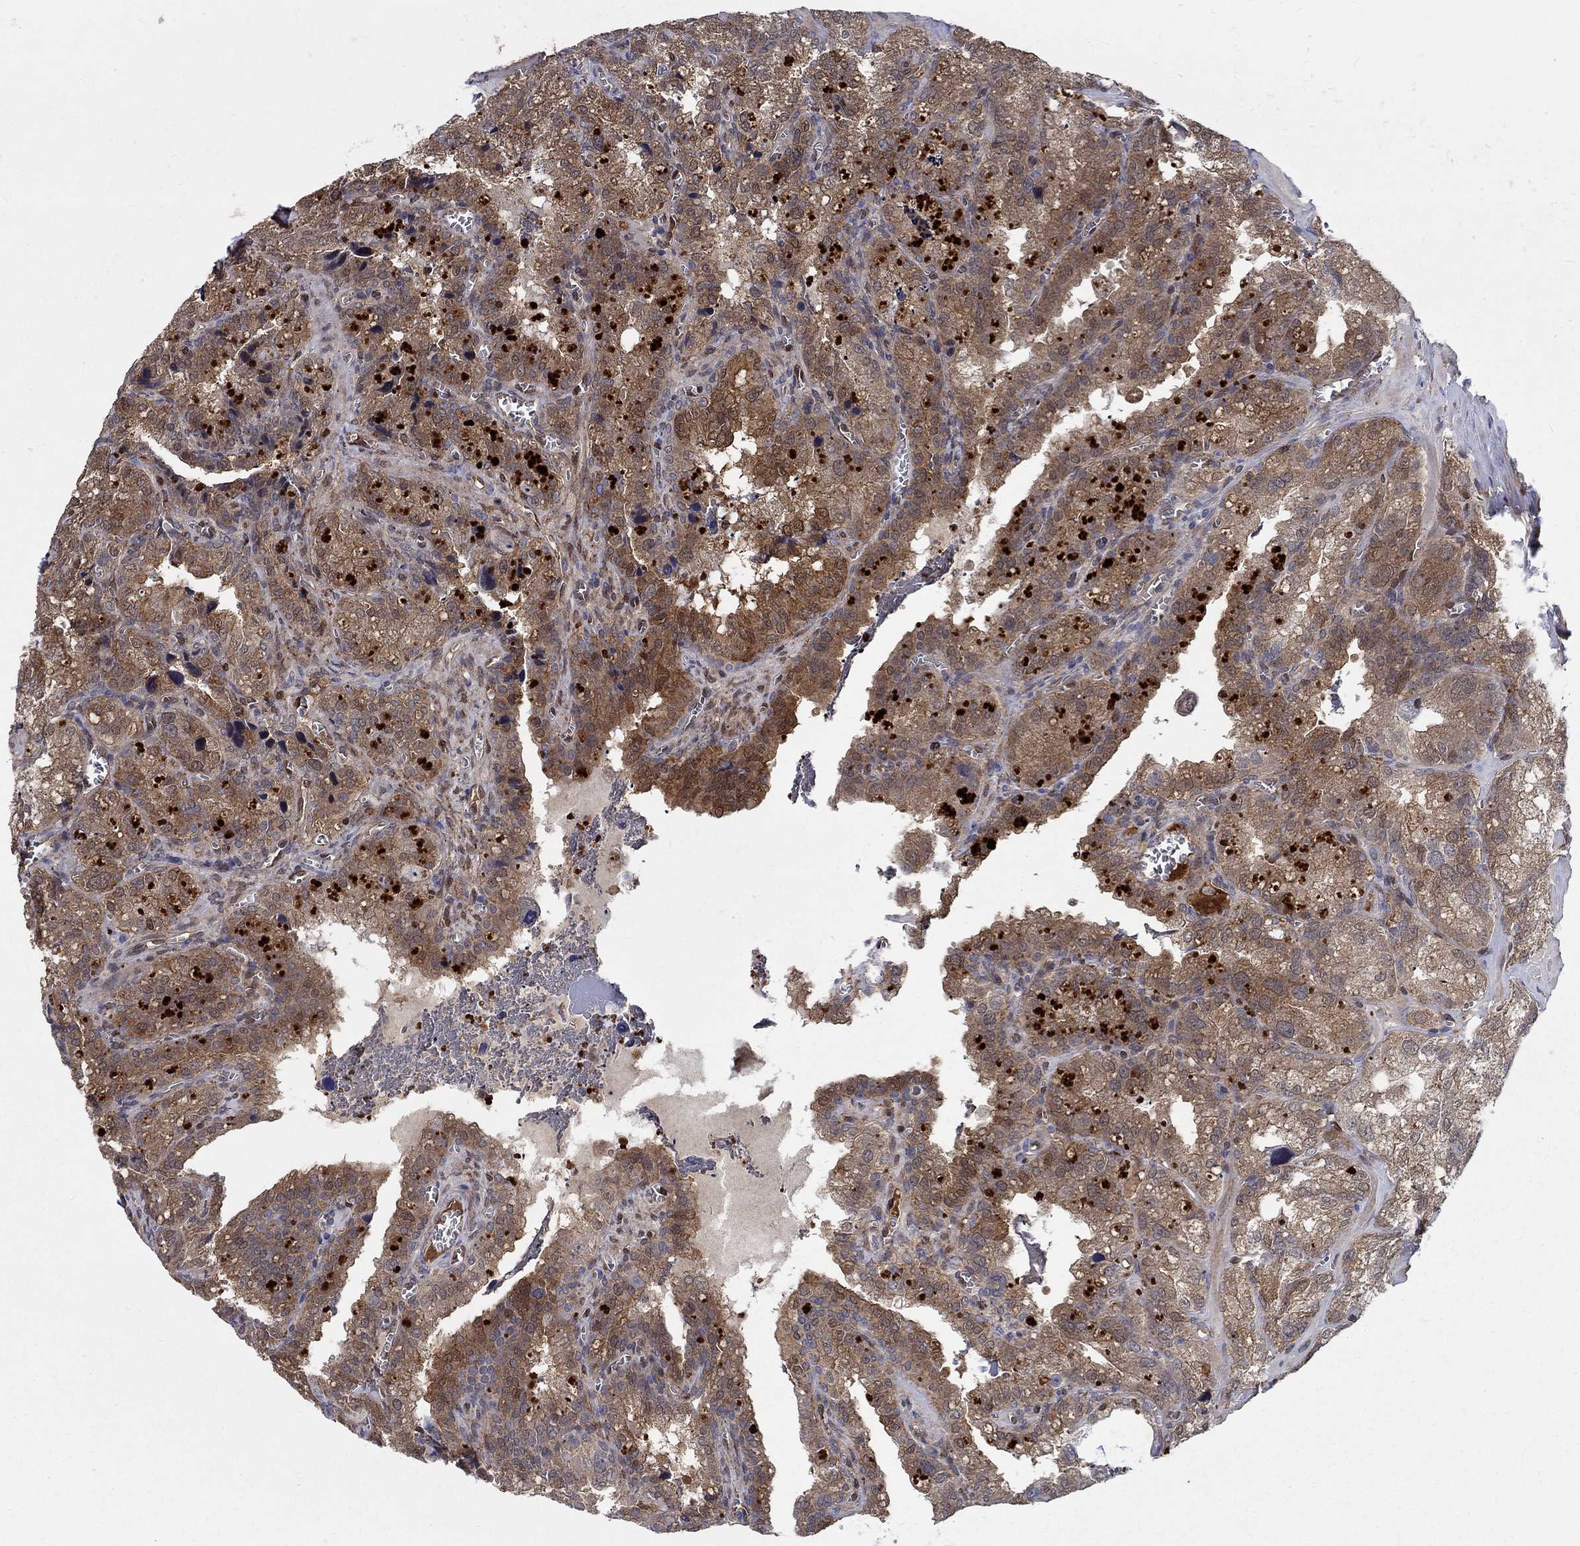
{"staining": {"intensity": "moderate", "quantity": ">75%", "location": "cytoplasmic/membranous"}, "tissue": "seminal vesicle", "cell_type": "Glandular cells", "image_type": "normal", "snomed": [{"axis": "morphology", "description": "Normal tissue, NOS"}, {"axis": "topography", "description": "Seminal veicle"}], "caption": "Immunohistochemical staining of unremarkable seminal vesicle displays medium levels of moderate cytoplasmic/membranous staining in approximately >75% of glandular cells. (DAB (3,3'-diaminobenzidine) IHC, brown staining for protein, blue staining for nuclei).", "gene": "AGFG2", "patient": {"sex": "male", "age": 57}}